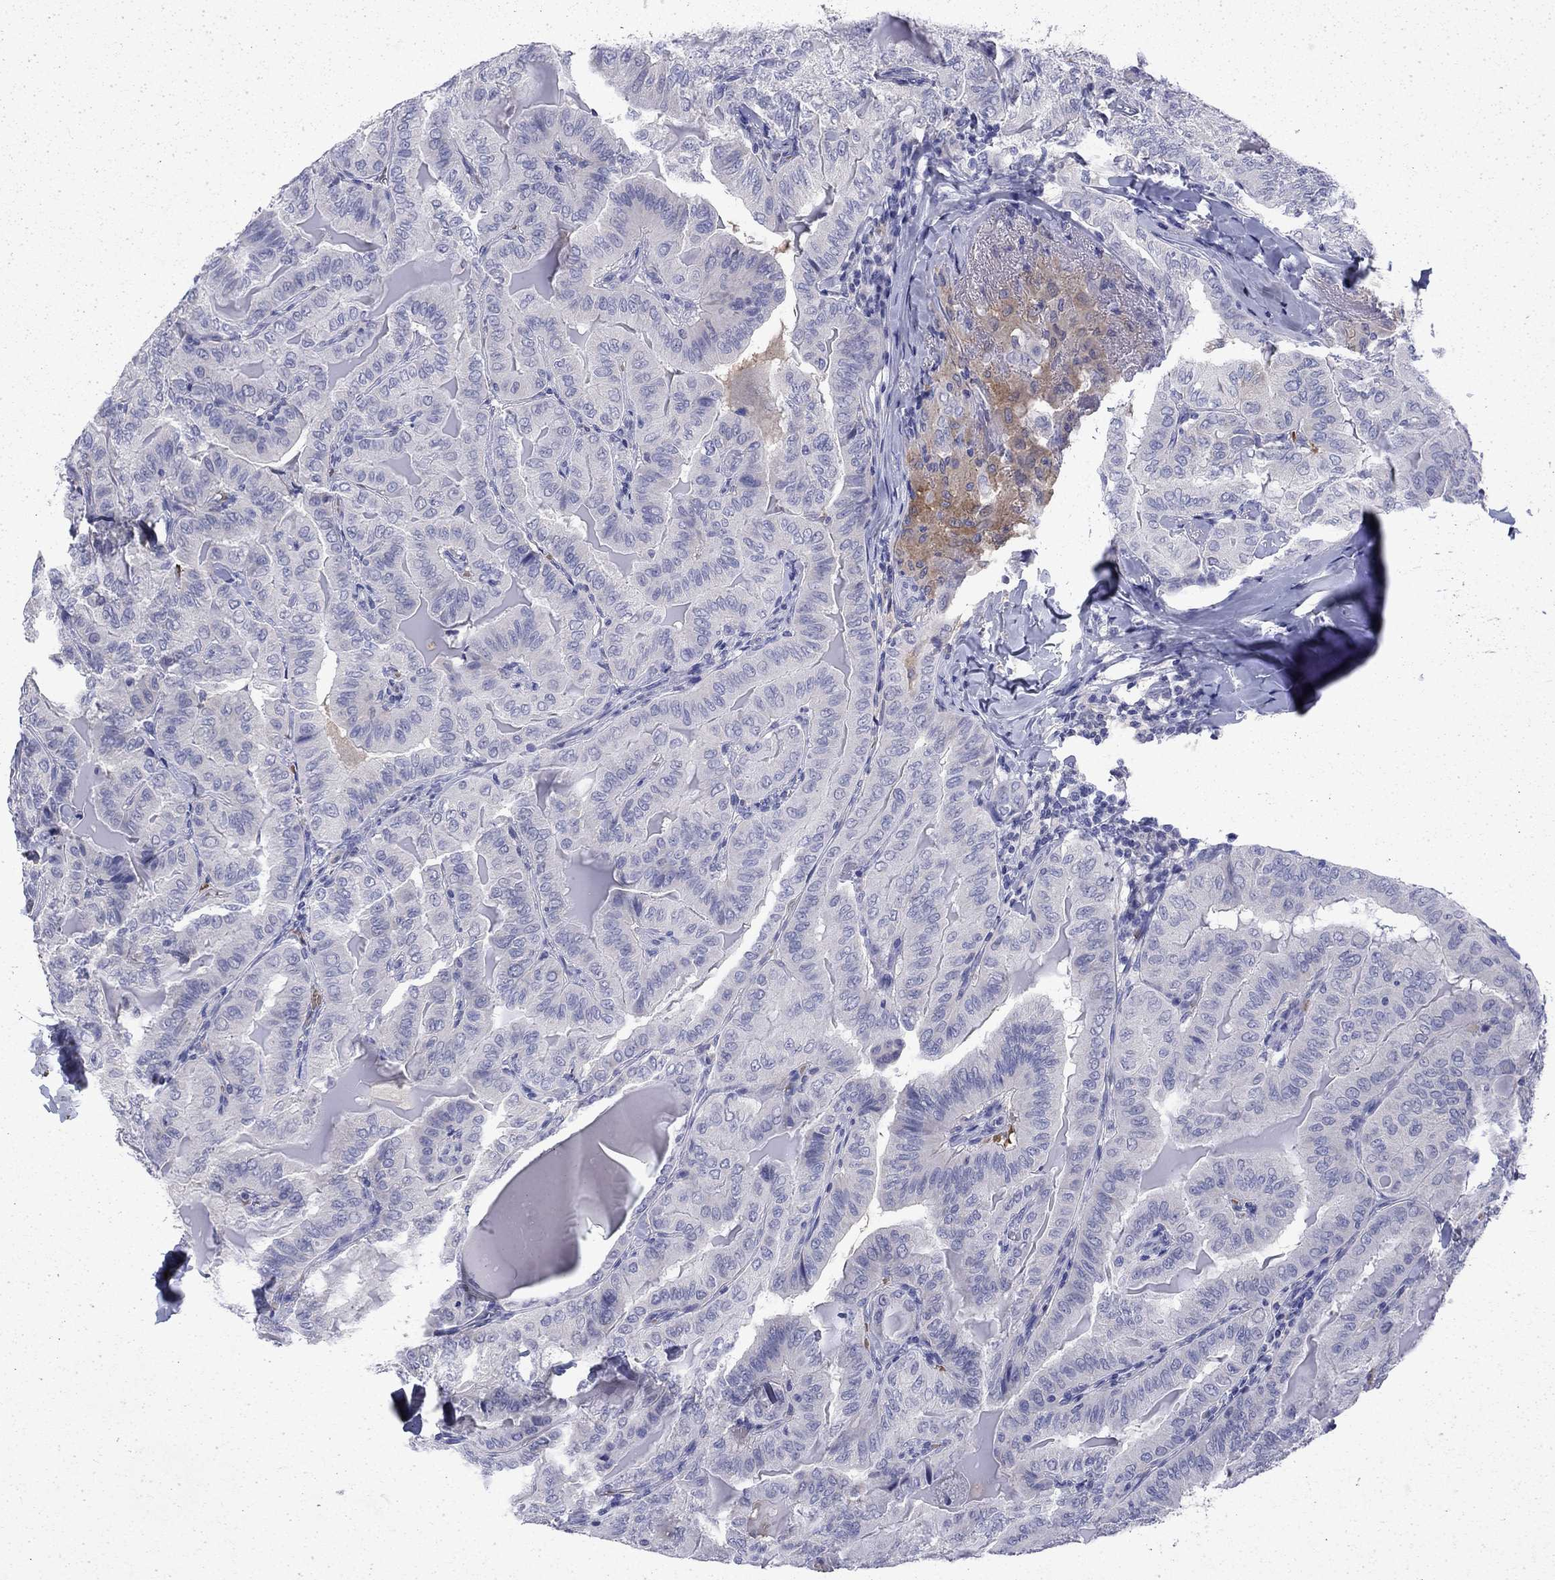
{"staining": {"intensity": "negative", "quantity": "none", "location": "none"}, "tissue": "thyroid cancer", "cell_type": "Tumor cells", "image_type": "cancer", "snomed": [{"axis": "morphology", "description": "Papillary adenocarcinoma, NOS"}, {"axis": "topography", "description": "Thyroid gland"}], "caption": "A high-resolution micrograph shows immunohistochemistry (IHC) staining of thyroid cancer, which shows no significant positivity in tumor cells. (DAB (3,3'-diaminobenzidine) immunohistochemistry (IHC) visualized using brightfield microscopy, high magnification).", "gene": "ENPP6", "patient": {"sex": "female", "age": 68}}